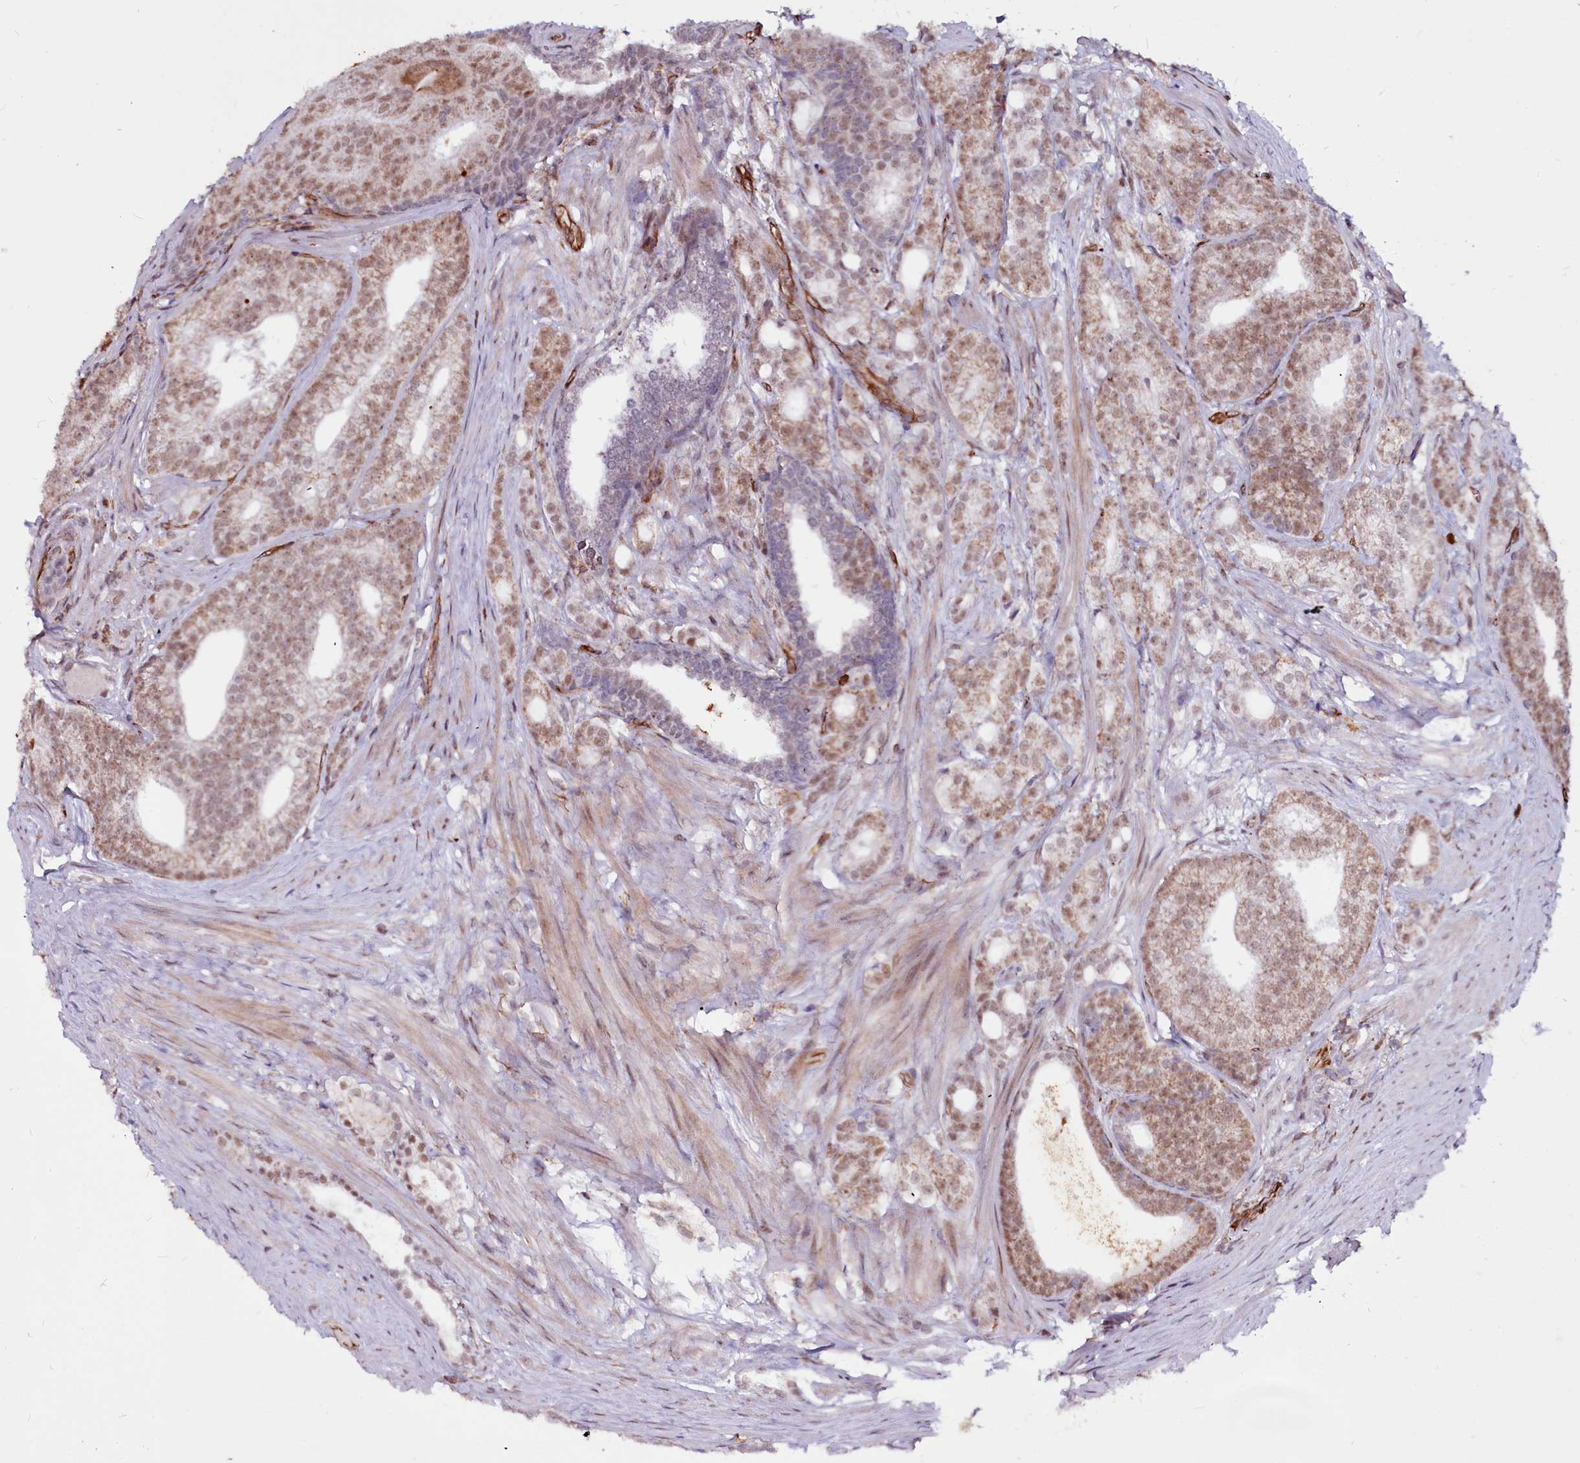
{"staining": {"intensity": "moderate", "quantity": ">75%", "location": "nuclear"}, "tissue": "prostate cancer", "cell_type": "Tumor cells", "image_type": "cancer", "snomed": [{"axis": "morphology", "description": "Adenocarcinoma, Low grade"}, {"axis": "topography", "description": "Prostate"}], "caption": "Human prostate cancer stained with a protein marker reveals moderate staining in tumor cells.", "gene": "CLK3", "patient": {"sex": "male", "age": 71}}